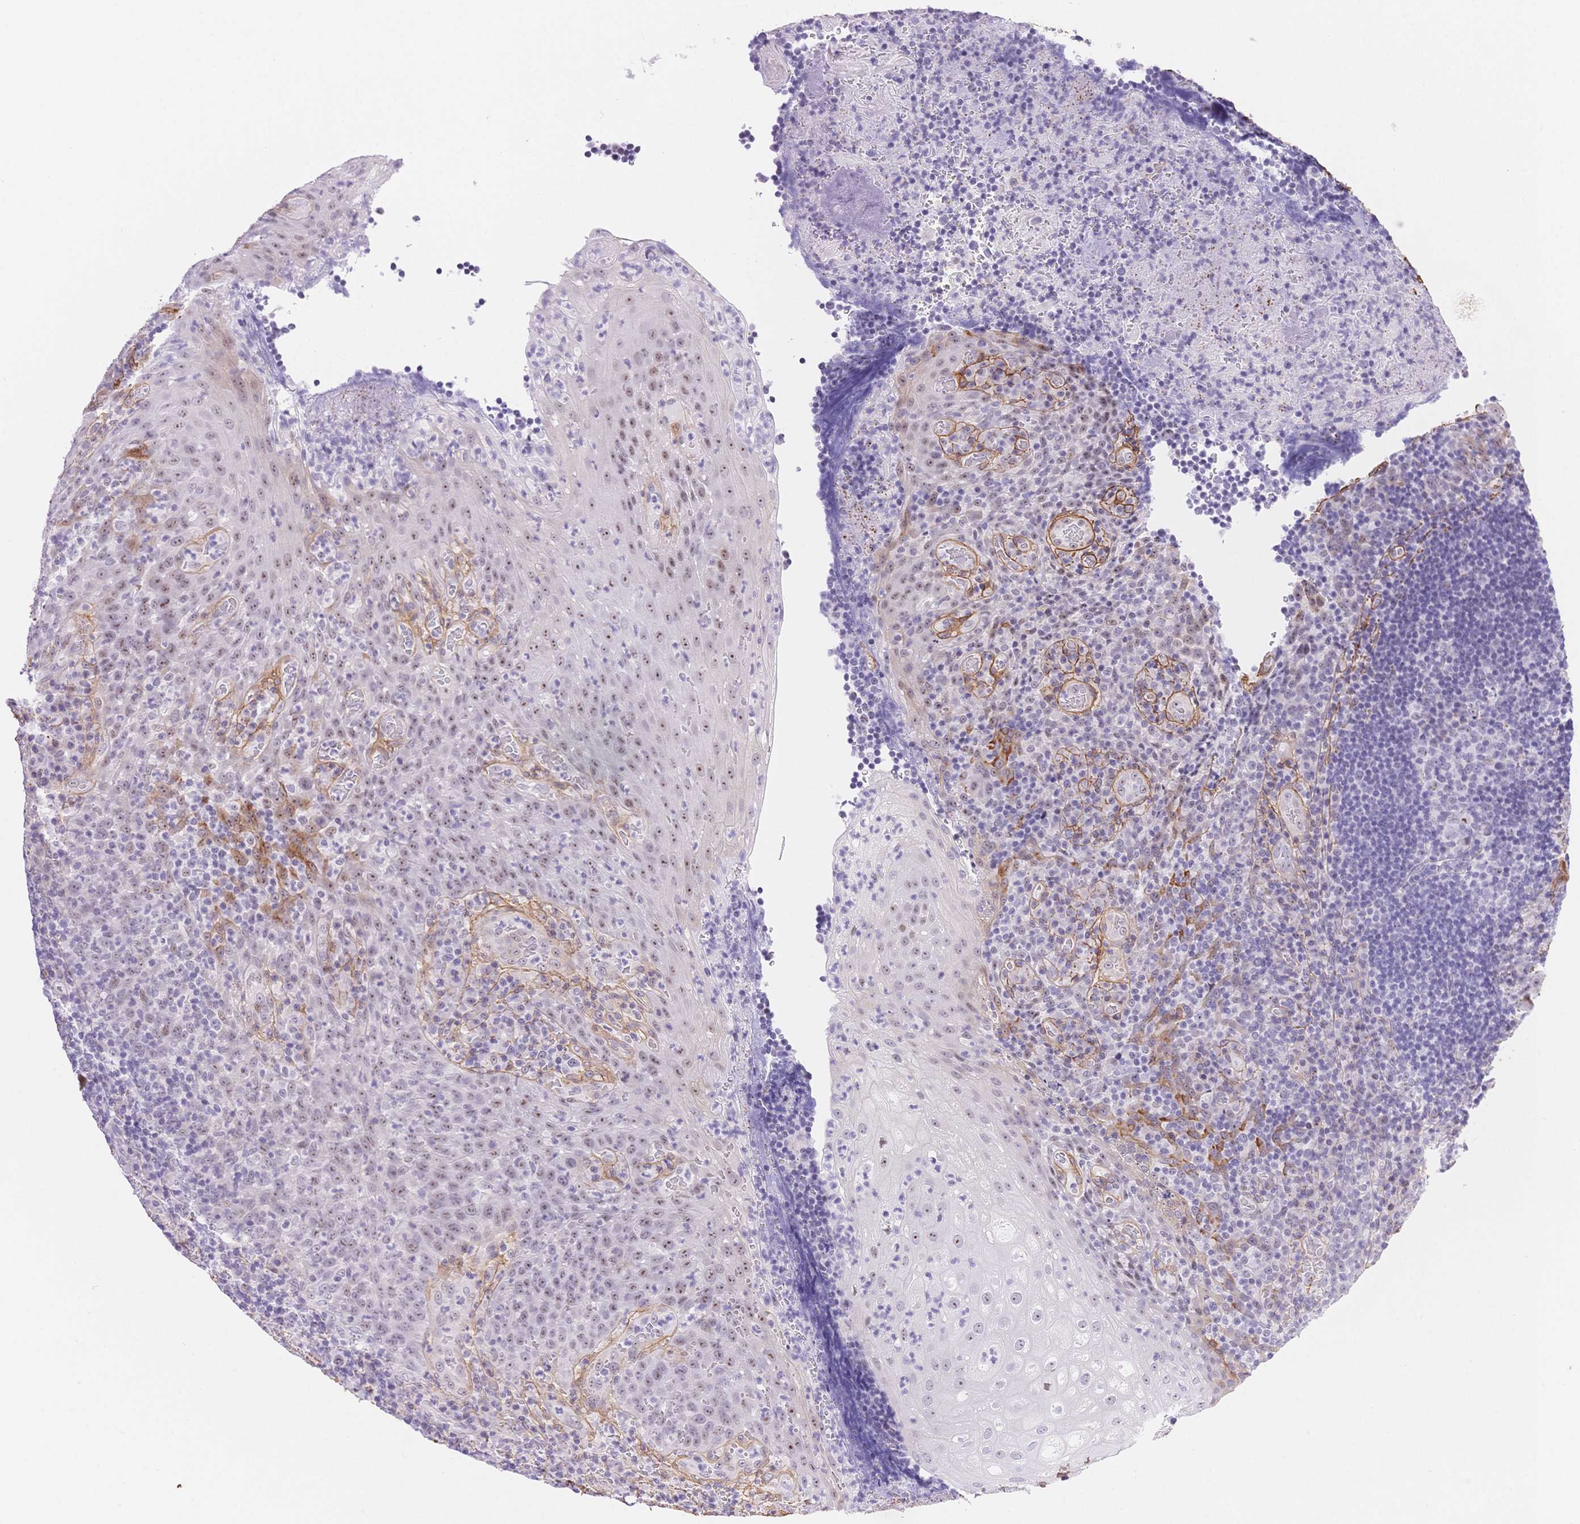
{"staining": {"intensity": "negative", "quantity": "none", "location": "none"}, "tissue": "tonsil", "cell_type": "Germinal center cells", "image_type": "normal", "snomed": [{"axis": "morphology", "description": "Normal tissue, NOS"}, {"axis": "topography", "description": "Tonsil"}], "caption": "Protein analysis of unremarkable tonsil demonstrates no significant positivity in germinal center cells. (Stains: DAB immunohistochemistry (IHC) with hematoxylin counter stain, Microscopy: brightfield microscopy at high magnification).", "gene": "PDZD2", "patient": {"sex": "male", "age": 17}}